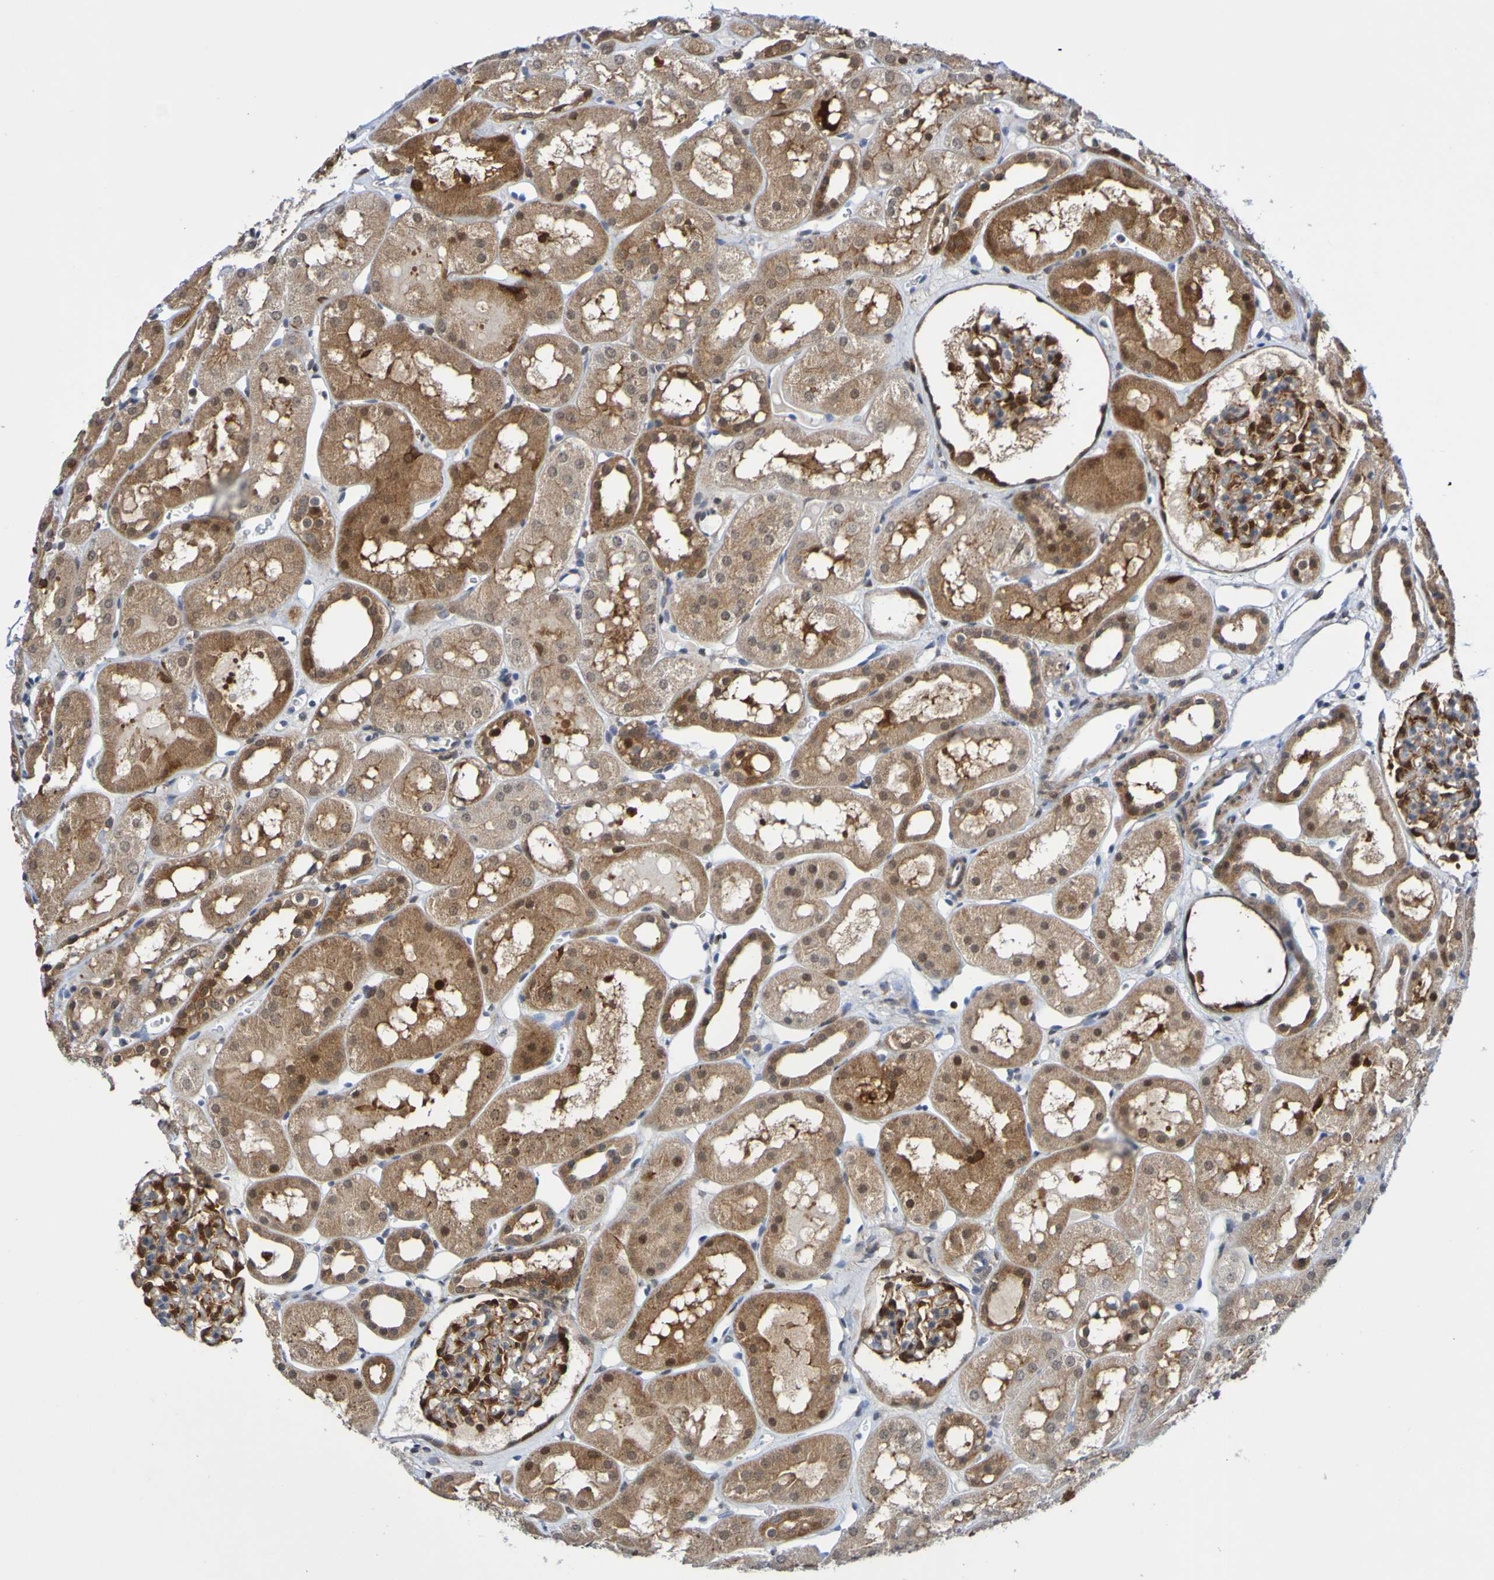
{"staining": {"intensity": "strong", "quantity": ">75%", "location": "cytoplasmic/membranous"}, "tissue": "kidney", "cell_type": "Cells in glomeruli", "image_type": "normal", "snomed": [{"axis": "morphology", "description": "Normal tissue, NOS"}, {"axis": "topography", "description": "Kidney"}, {"axis": "topography", "description": "Urinary bladder"}], "caption": "A high-resolution histopathology image shows IHC staining of normal kidney, which shows strong cytoplasmic/membranous positivity in about >75% of cells in glomeruli. The staining was performed using DAB (3,3'-diaminobenzidine), with brown indicating positive protein expression. Nuclei are stained blue with hematoxylin.", "gene": "ATIC", "patient": {"sex": "male", "age": 16}}